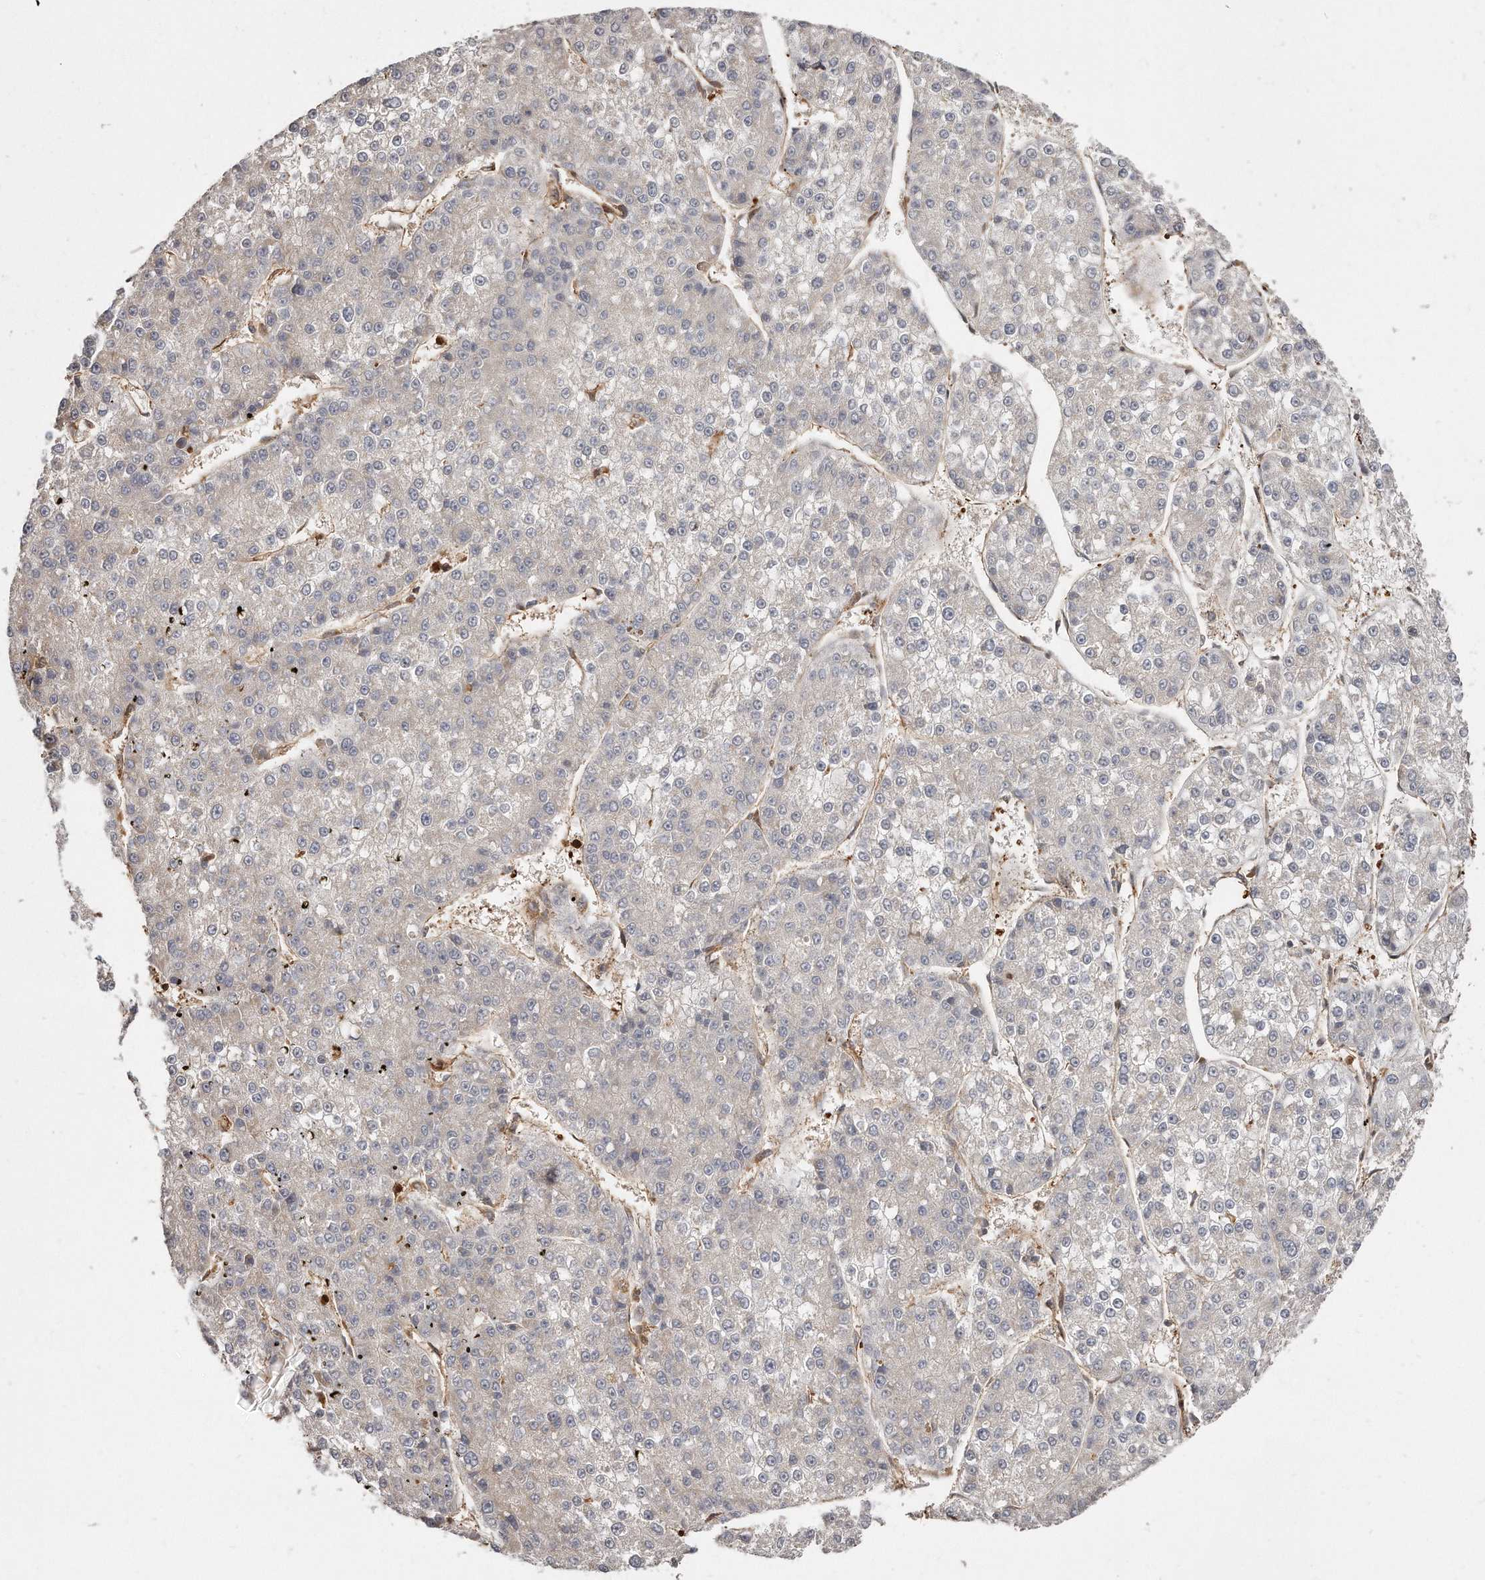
{"staining": {"intensity": "negative", "quantity": "none", "location": "none"}, "tissue": "liver cancer", "cell_type": "Tumor cells", "image_type": "cancer", "snomed": [{"axis": "morphology", "description": "Carcinoma, Hepatocellular, NOS"}, {"axis": "topography", "description": "Liver"}], "caption": "There is no significant positivity in tumor cells of liver hepatocellular carcinoma. (DAB (3,3'-diaminobenzidine) immunohistochemistry, high magnification).", "gene": "CAP1", "patient": {"sex": "female", "age": 73}}